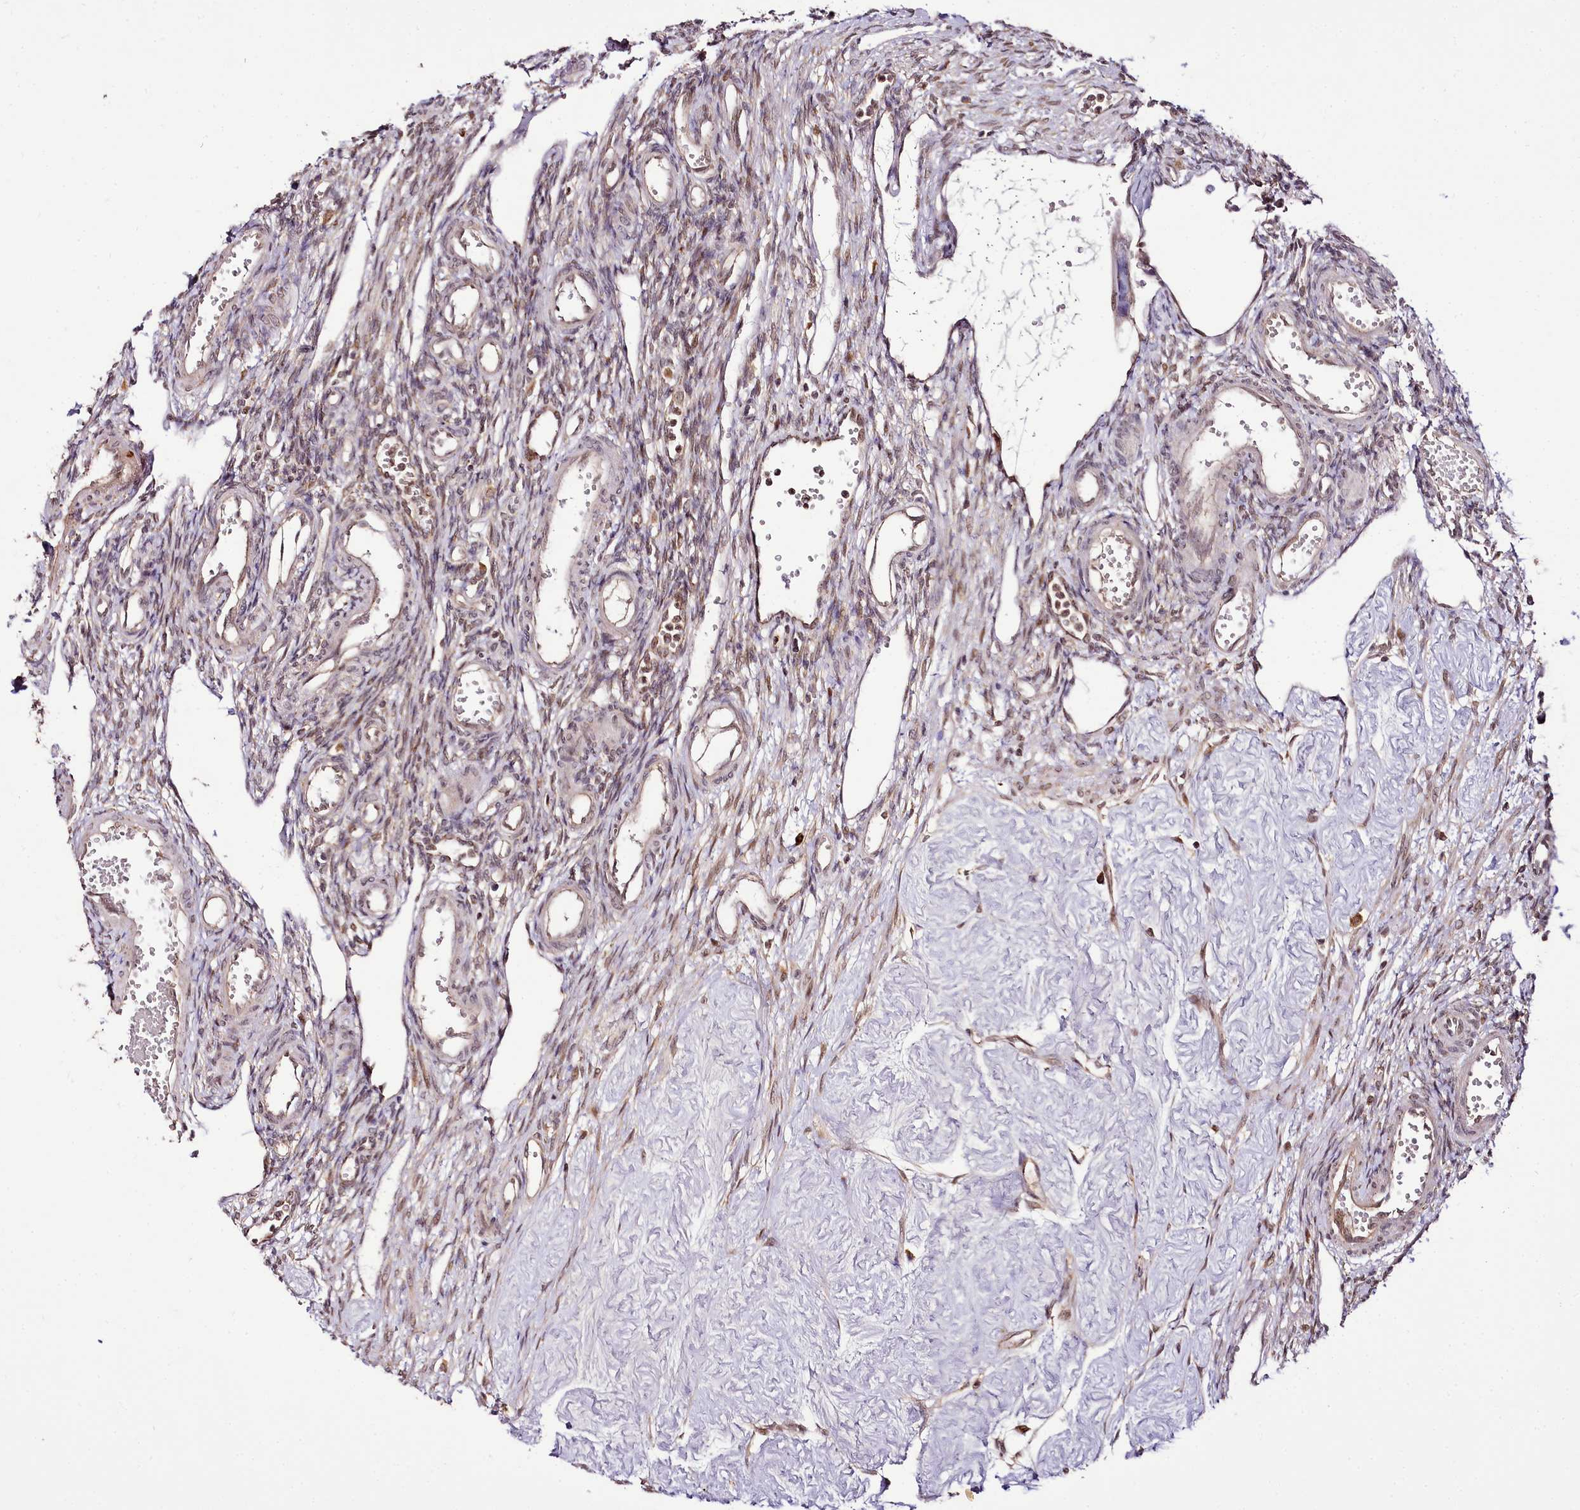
{"staining": {"intensity": "moderate", "quantity": ">75%", "location": "cytoplasmic/membranous,nuclear"}, "tissue": "ovary", "cell_type": "Follicle cells", "image_type": "normal", "snomed": [{"axis": "morphology", "description": "Normal tissue, NOS"}, {"axis": "morphology", "description": "Cyst, NOS"}, {"axis": "topography", "description": "Ovary"}], "caption": "Ovary stained with a brown dye displays moderate cytoplasmic/membranous,nuclear positive staining in approximately >75% of follicle cells.", "gene": "EDIL3", "patient": {"sex": "female", "age": 33}}